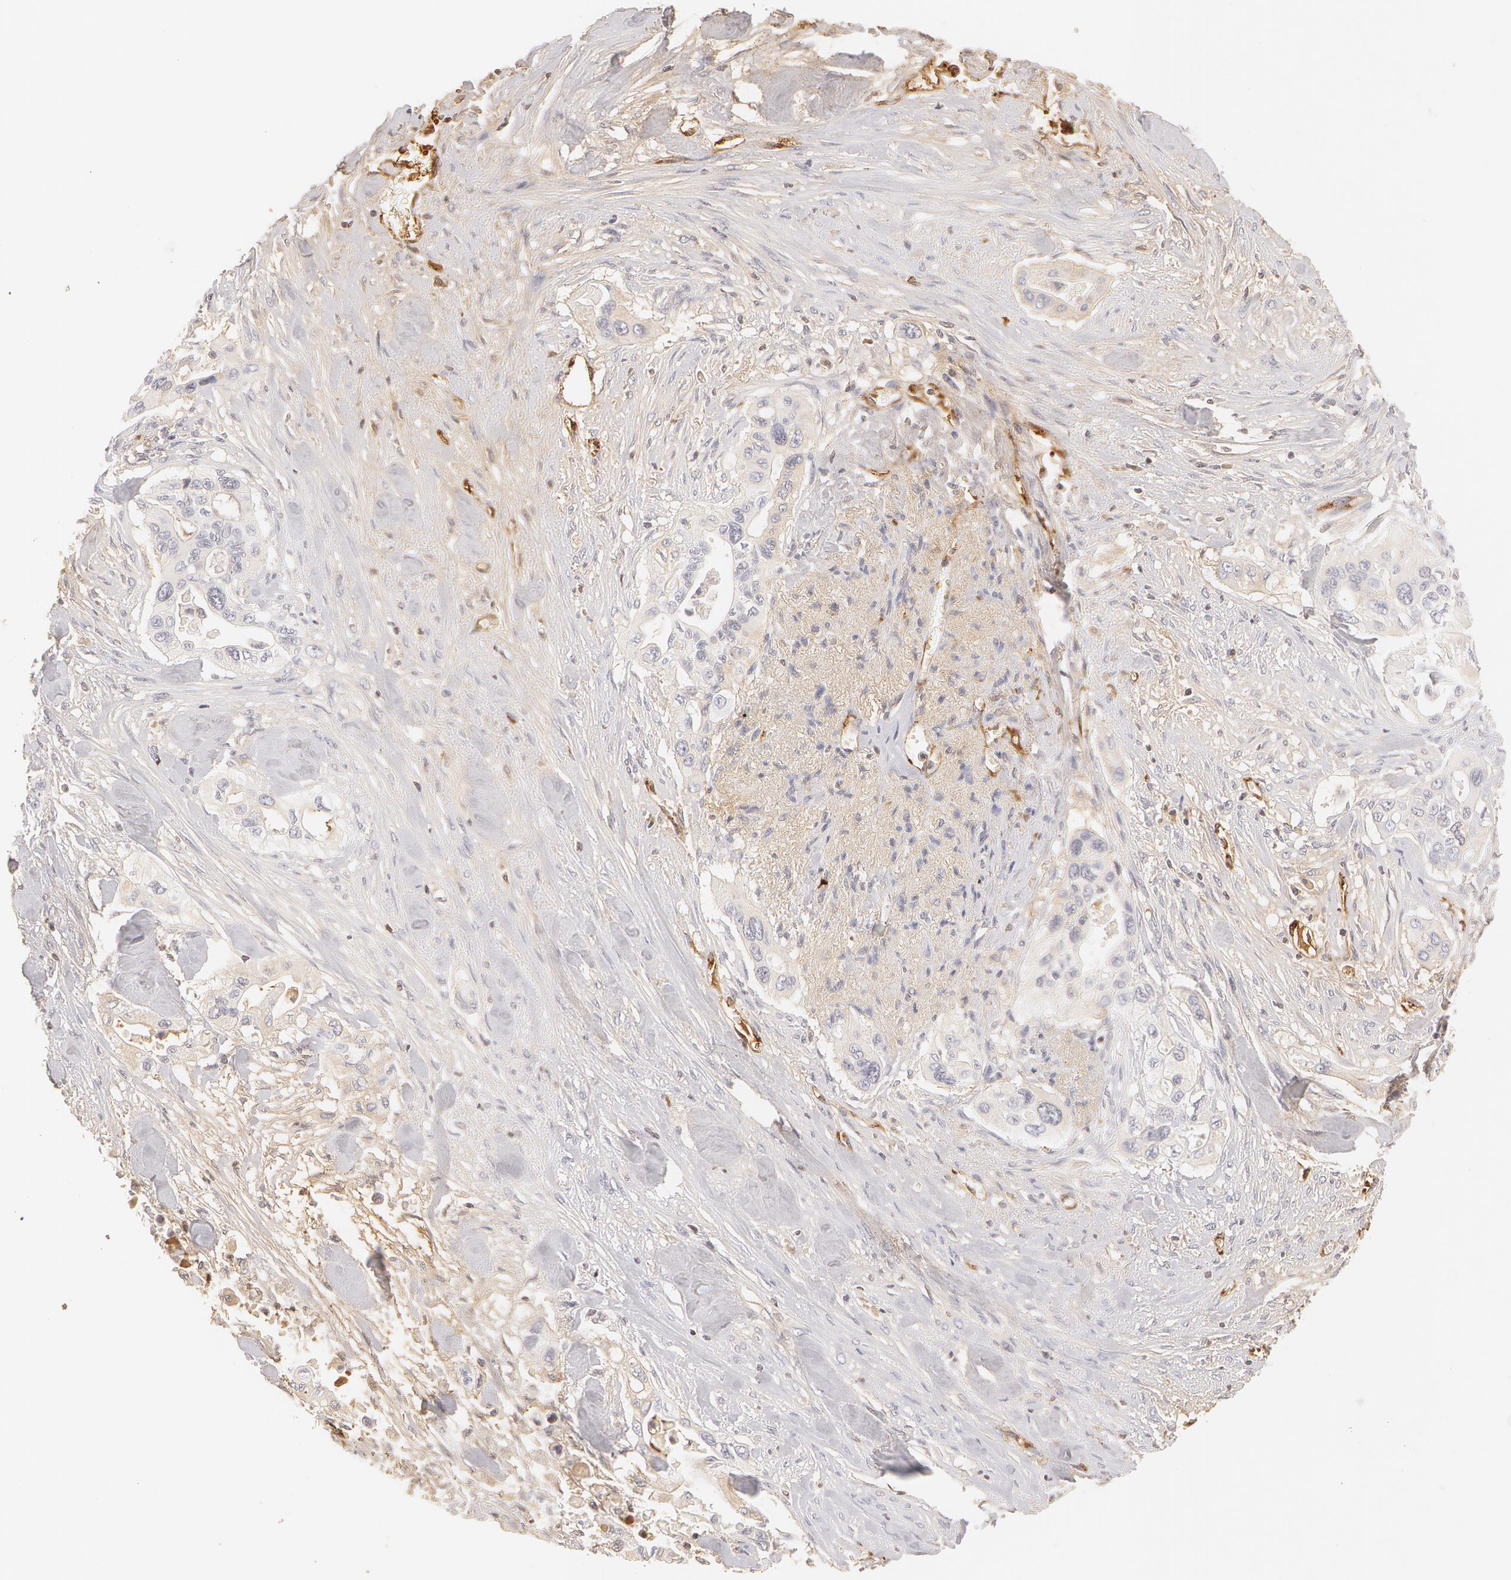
{"staining": {"intensity": "negative", "quantity": "none", "location": "none"}, "tissue": "pancreatic cancer", "cell_type": "Tumor cells", "image_type": "cancer", "snomed": [{"axis": "morphology", "description": "Adenocarcinoma, NOS"}, {"axis": "topography", "description": "Pancreas"}], "caption": "Photomicrograph shows no significant protein expression in tumor cells of pancreatic adenocarcinoma.", "gene": "VWF", "patient": {"sex": "male", "age": 77}}